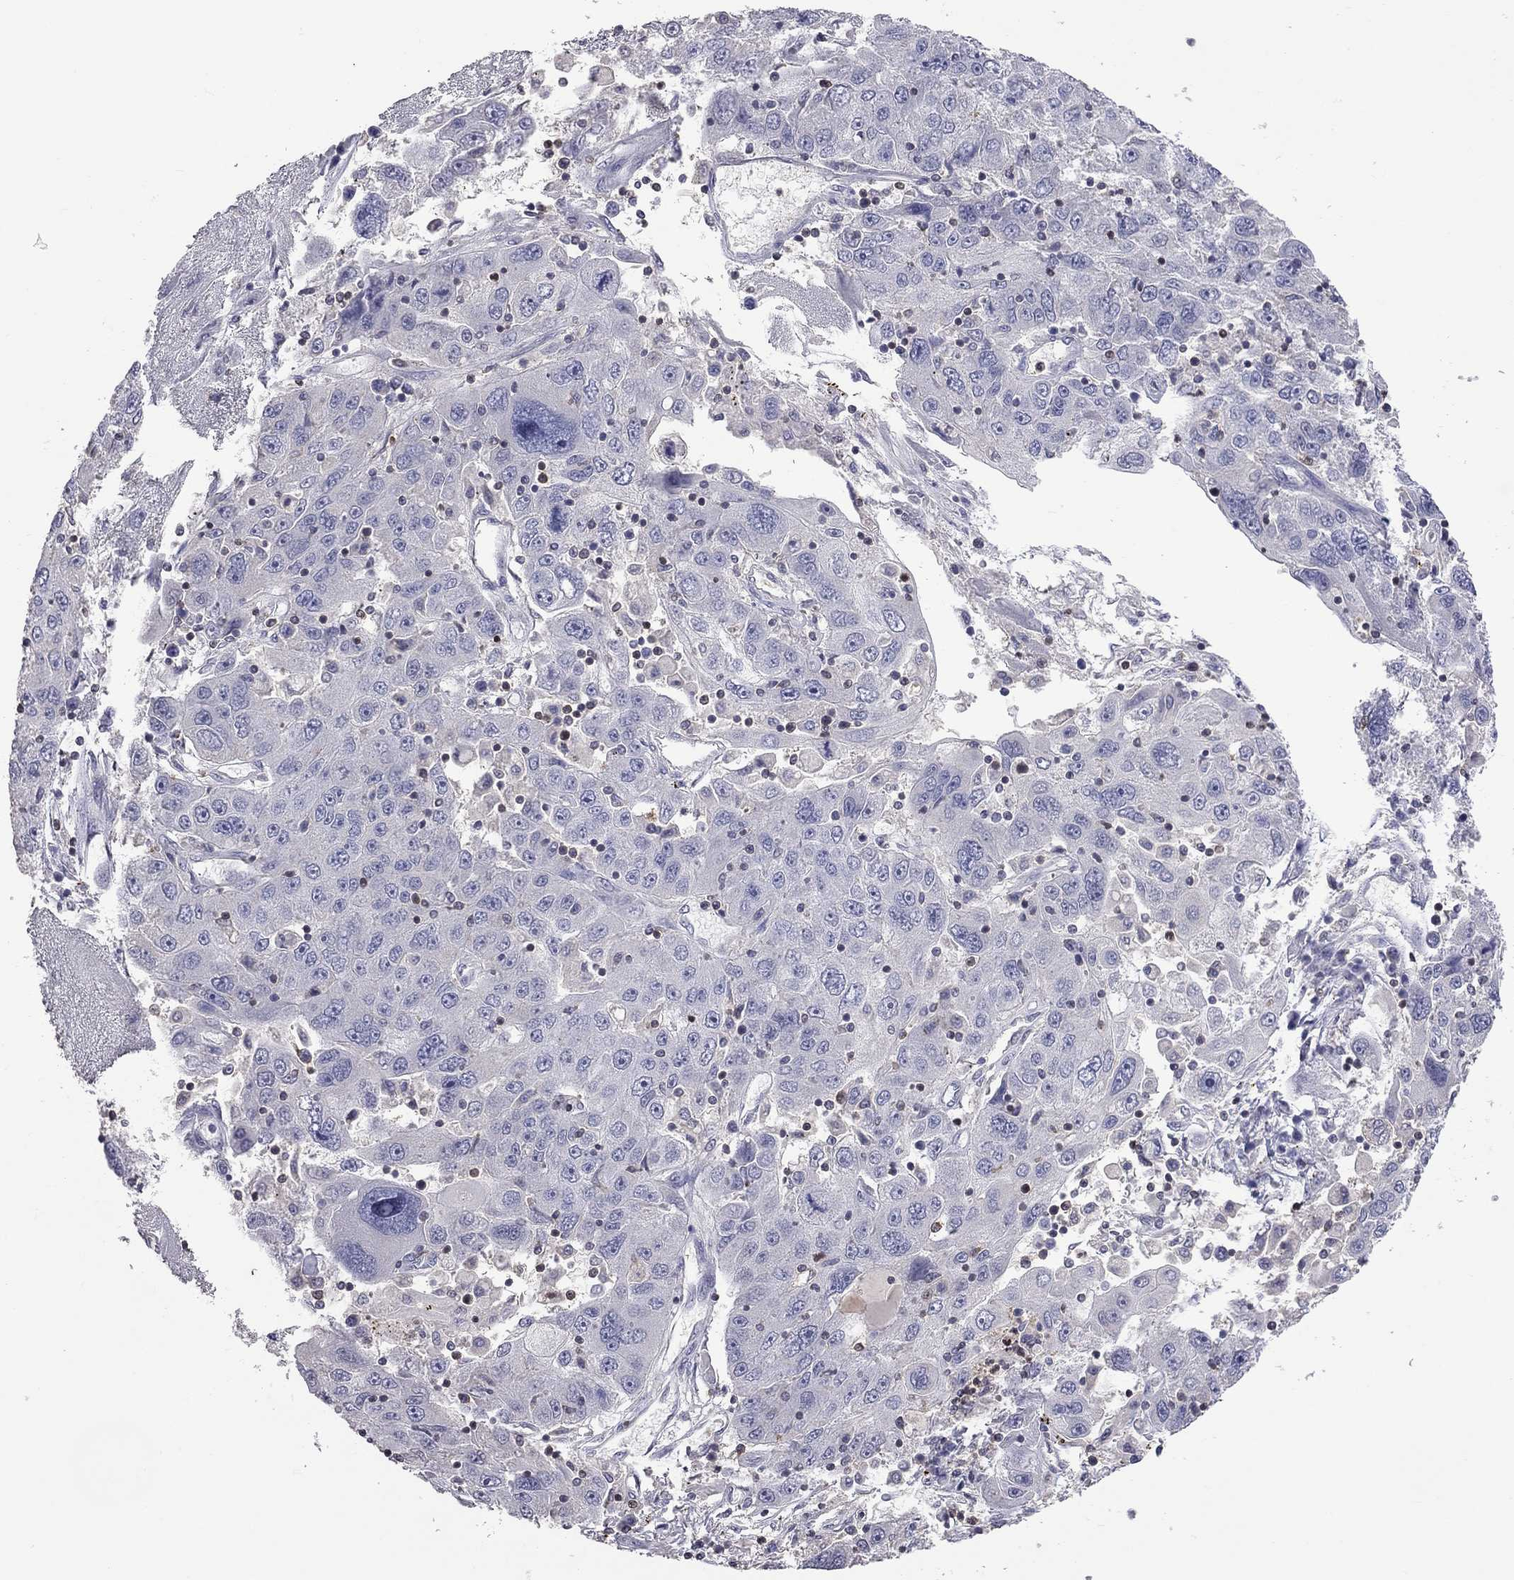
{"staining": {"intensity": "negative", "quantity": "none", "location": "none"}, "tissue": "stomach cancer", "cell_type": "Tumor cells", "image_type": "cancer", "snomed": [{"axis": "morphology", "description": "Adenocarcinoma, NOS"}, {"axis": "topography", "description": "Stomach"}], "caption": "A high-resolution photomicrograph shows immunohistochemistry staining of stomach cancer (adenocarcinoma), which reveals no significant expression in tumor cells.", "gene": "IPCEF1", "patient": {"sex": "male", "age": 56}}